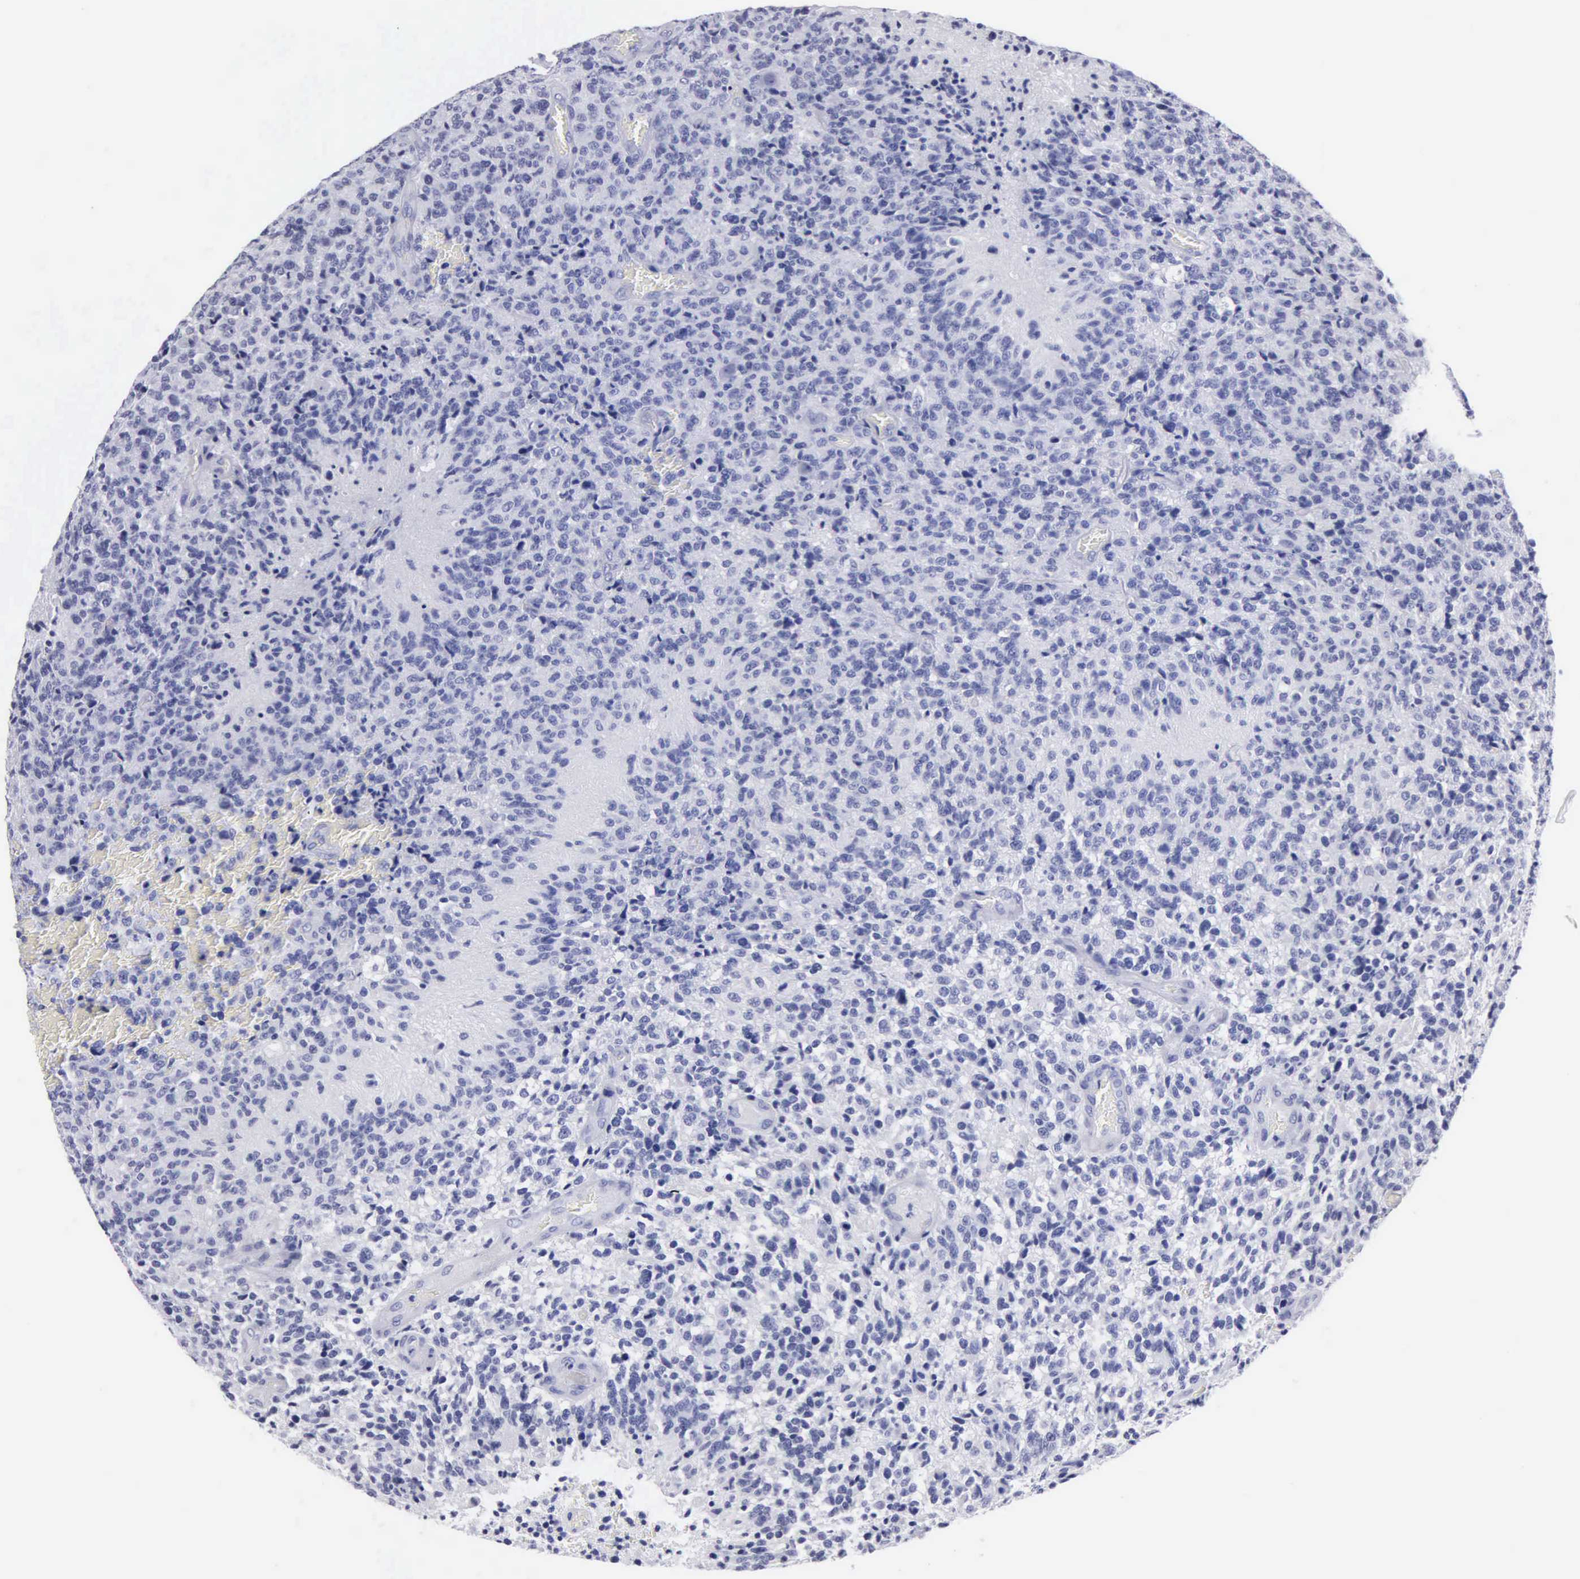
{"staining": {"intensity": "negative", "quantity": "none", "location": "none"}, "tissue": "glioma", "cell_type": "Tumor cells", "image_type": "cancer", "snomed": [{"axis": "morphology", "description": "Glioma, malignant, High grade"}, {"axis": "topography", "description": "Brain"}], "caption": "Immunohistochemistry (IHC) photomicrograph of neoplastic tissue: human high-grade glioma (malignant) stained with DAB (3,3'-diaminobenzidine) exhibits no significant protein staining in tumor cells. (DAB immunohistochemistry, high magnification).", "gene": "CYP19A1", "patient": {"sex": "male", "age": 36}}